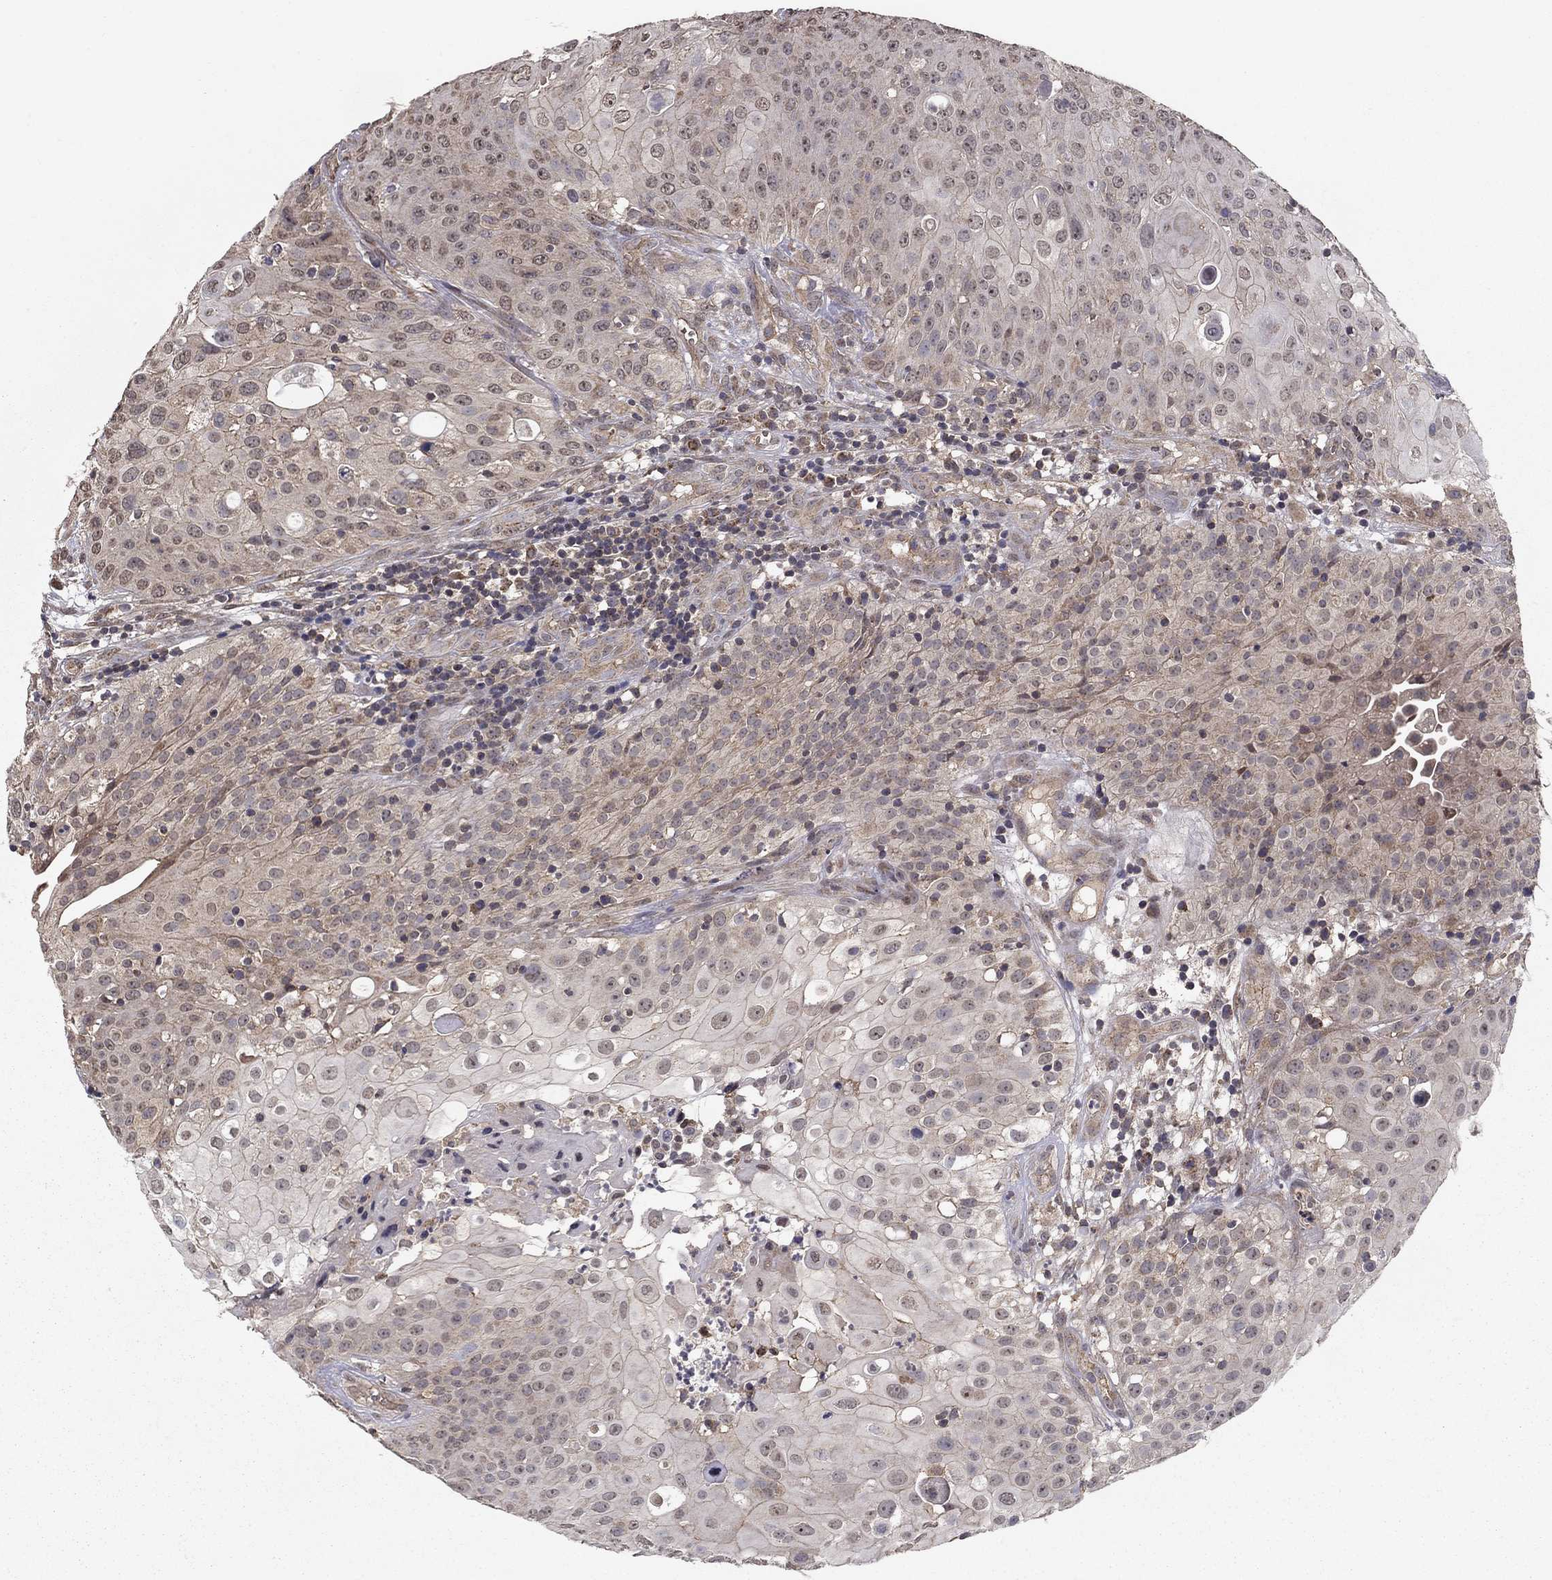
{"staining": {"intensity": "negative", "quantity": "none", "location": "none"}, "tissue": "urothelial cancer", "cell_type": "Tumor cells", "image_type": "cancer", "snomed": [{"axis": "morphology", "description": "Urothelial carcinoma, High grade"}, {"axis": "topography", "description": "Urinary bladder"}], "caption": "Immunohistochemical staining of urothelial cancer displays no significant positivity in tumor cells. (Immunohistochemistry, brightfield microscopy, high magnification).", "gene": "SLC2A13", "patient": {"sex": "female", "age": 79}}